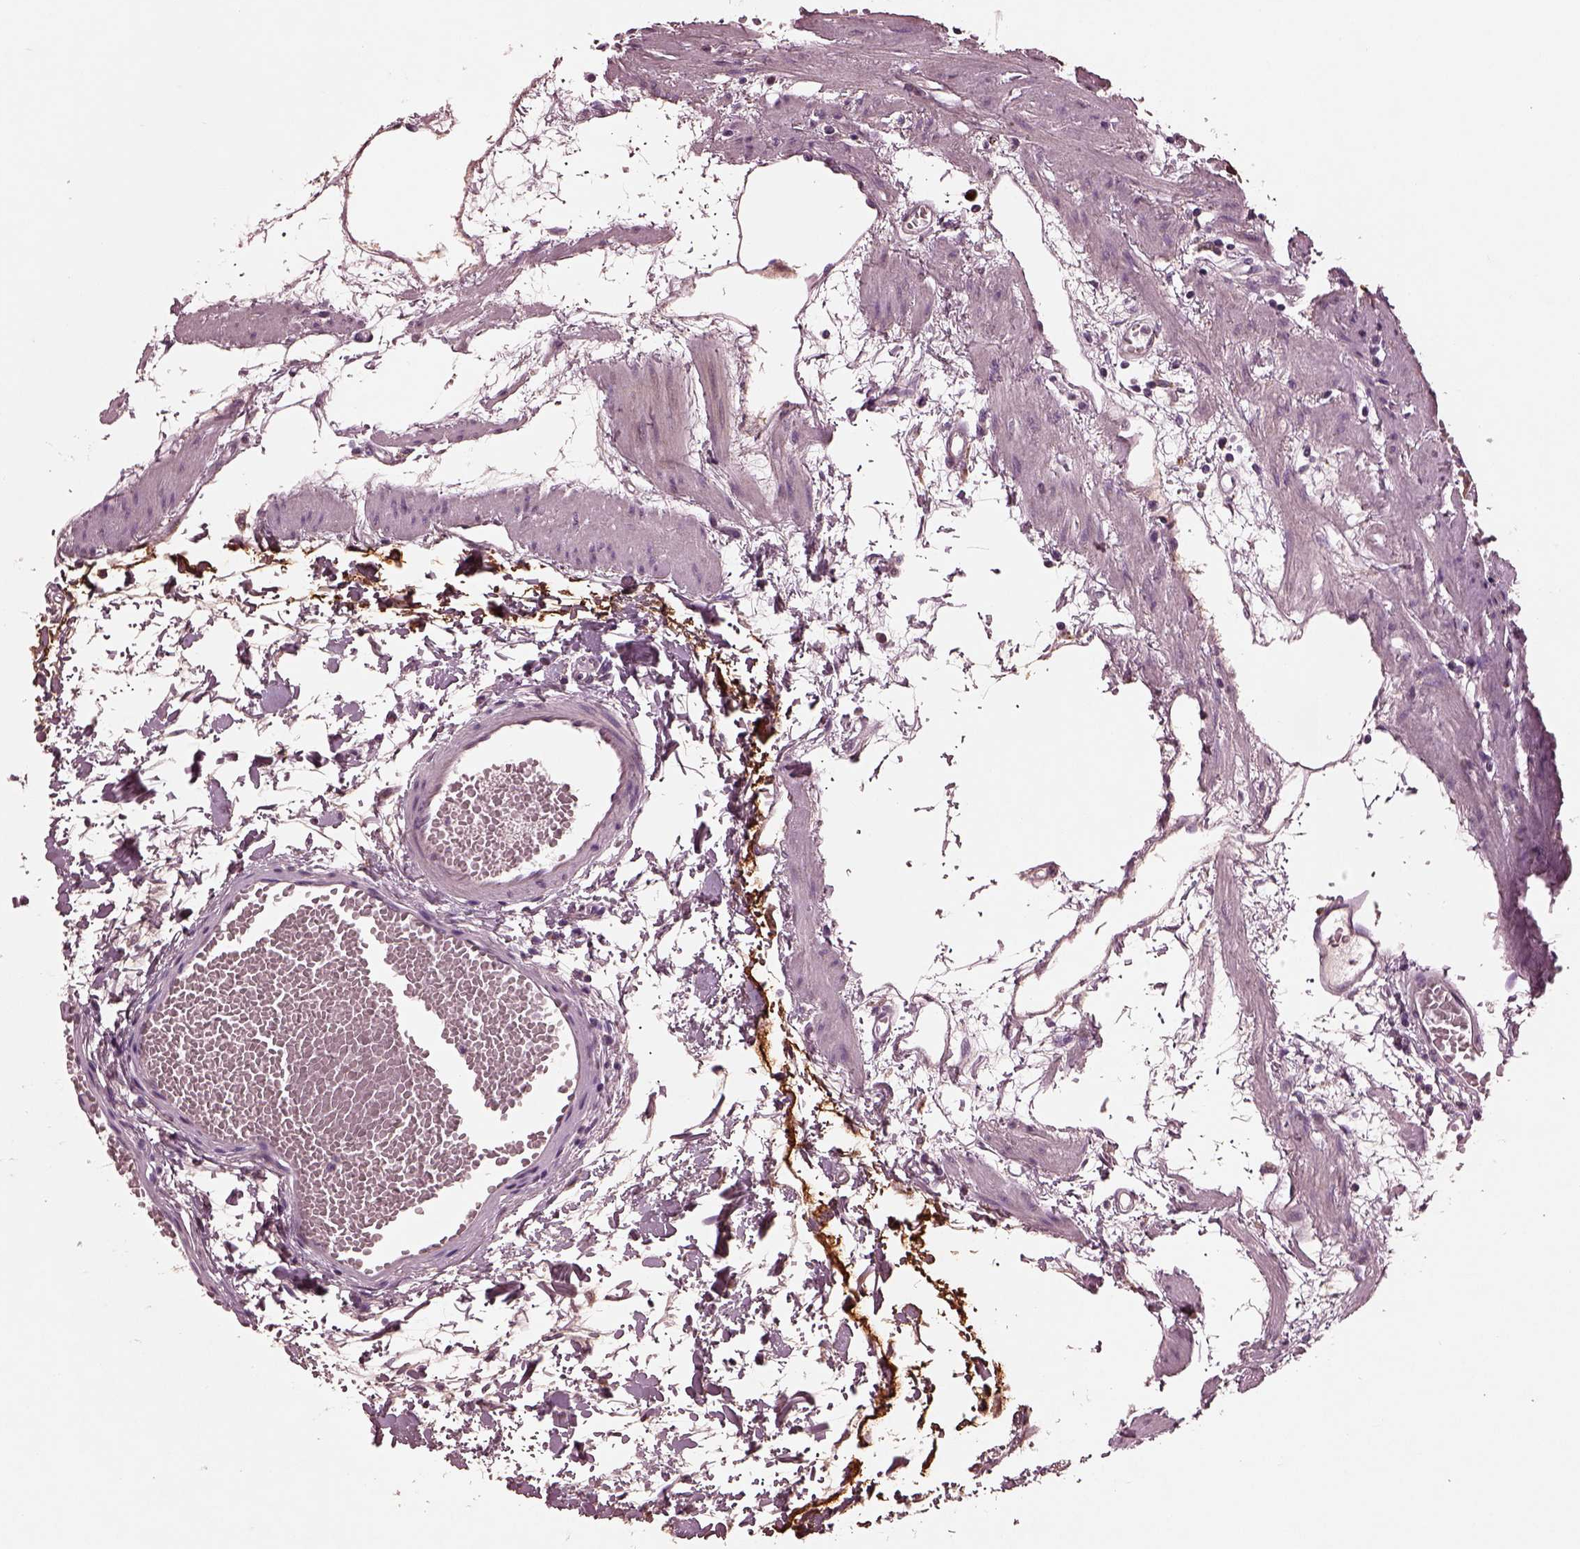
{"staining": {"intensity": "negative", "quantity": "none", "location": "none"}, "tissue": "stomach", "cell_type": "Glandular cells", "image_type": "normal", "snomed": [{"axis": "morphology", "description": "Normal tissue, NOS"}, {"axis": "topography", "description": "Stomach"}], "caption": "Stomach was stained to show a protein in brown. There is no significant staining in glandular cells. The staining is performed using DAB (3,3'-diaminobenzidine) brown chromogen with nuclei counter-stained in using hematoxylin.", "gene": "IL18RAP", "patient": {"sex": "male", "age": 55}}